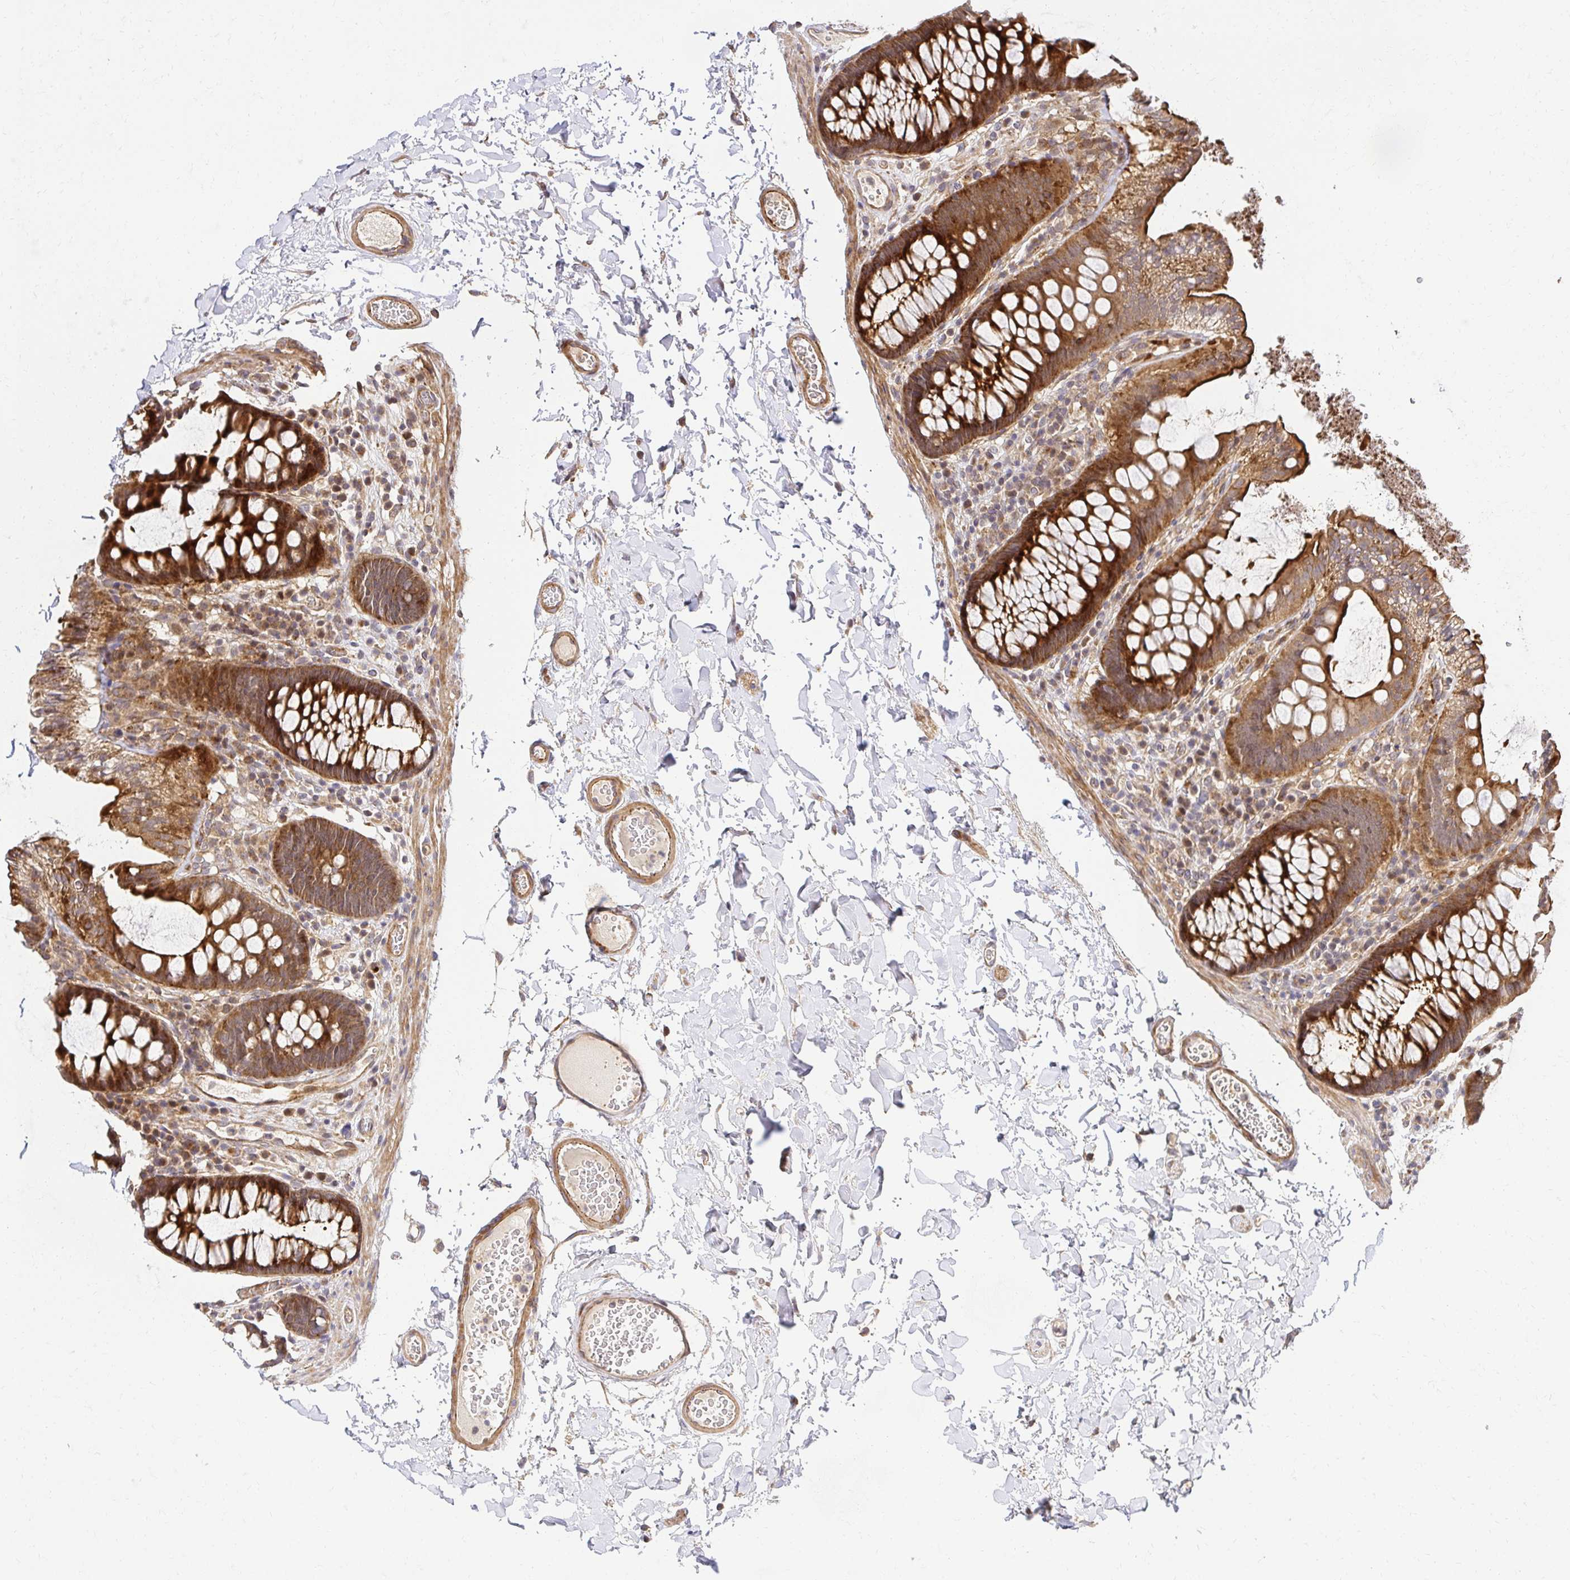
{"staining": {"intensity": "moderate", "quantity": ">75%", "location": "cytoplasmic/membranous"}, "tissue": "colon", "cell_type": "Endothelial cells", "image_type": "normal", "snomed": [{"axis": "morphology", "description": "Normal tissue, NOS"}, {"axis": "topography", "description": "Colon"}, {"axis": "topography", "description": "Peripheral nerve tissue"}], "caption": "A medium amount of moderate cytoplasmic/membranous positivity is appreciated in about >75% of endothelial cells in benign colon. (brown staining indicates protein expression, while blue staining denotes nuclei).", "gene": "PSMA4", "patient": {"sex": "male", "age": 84}}